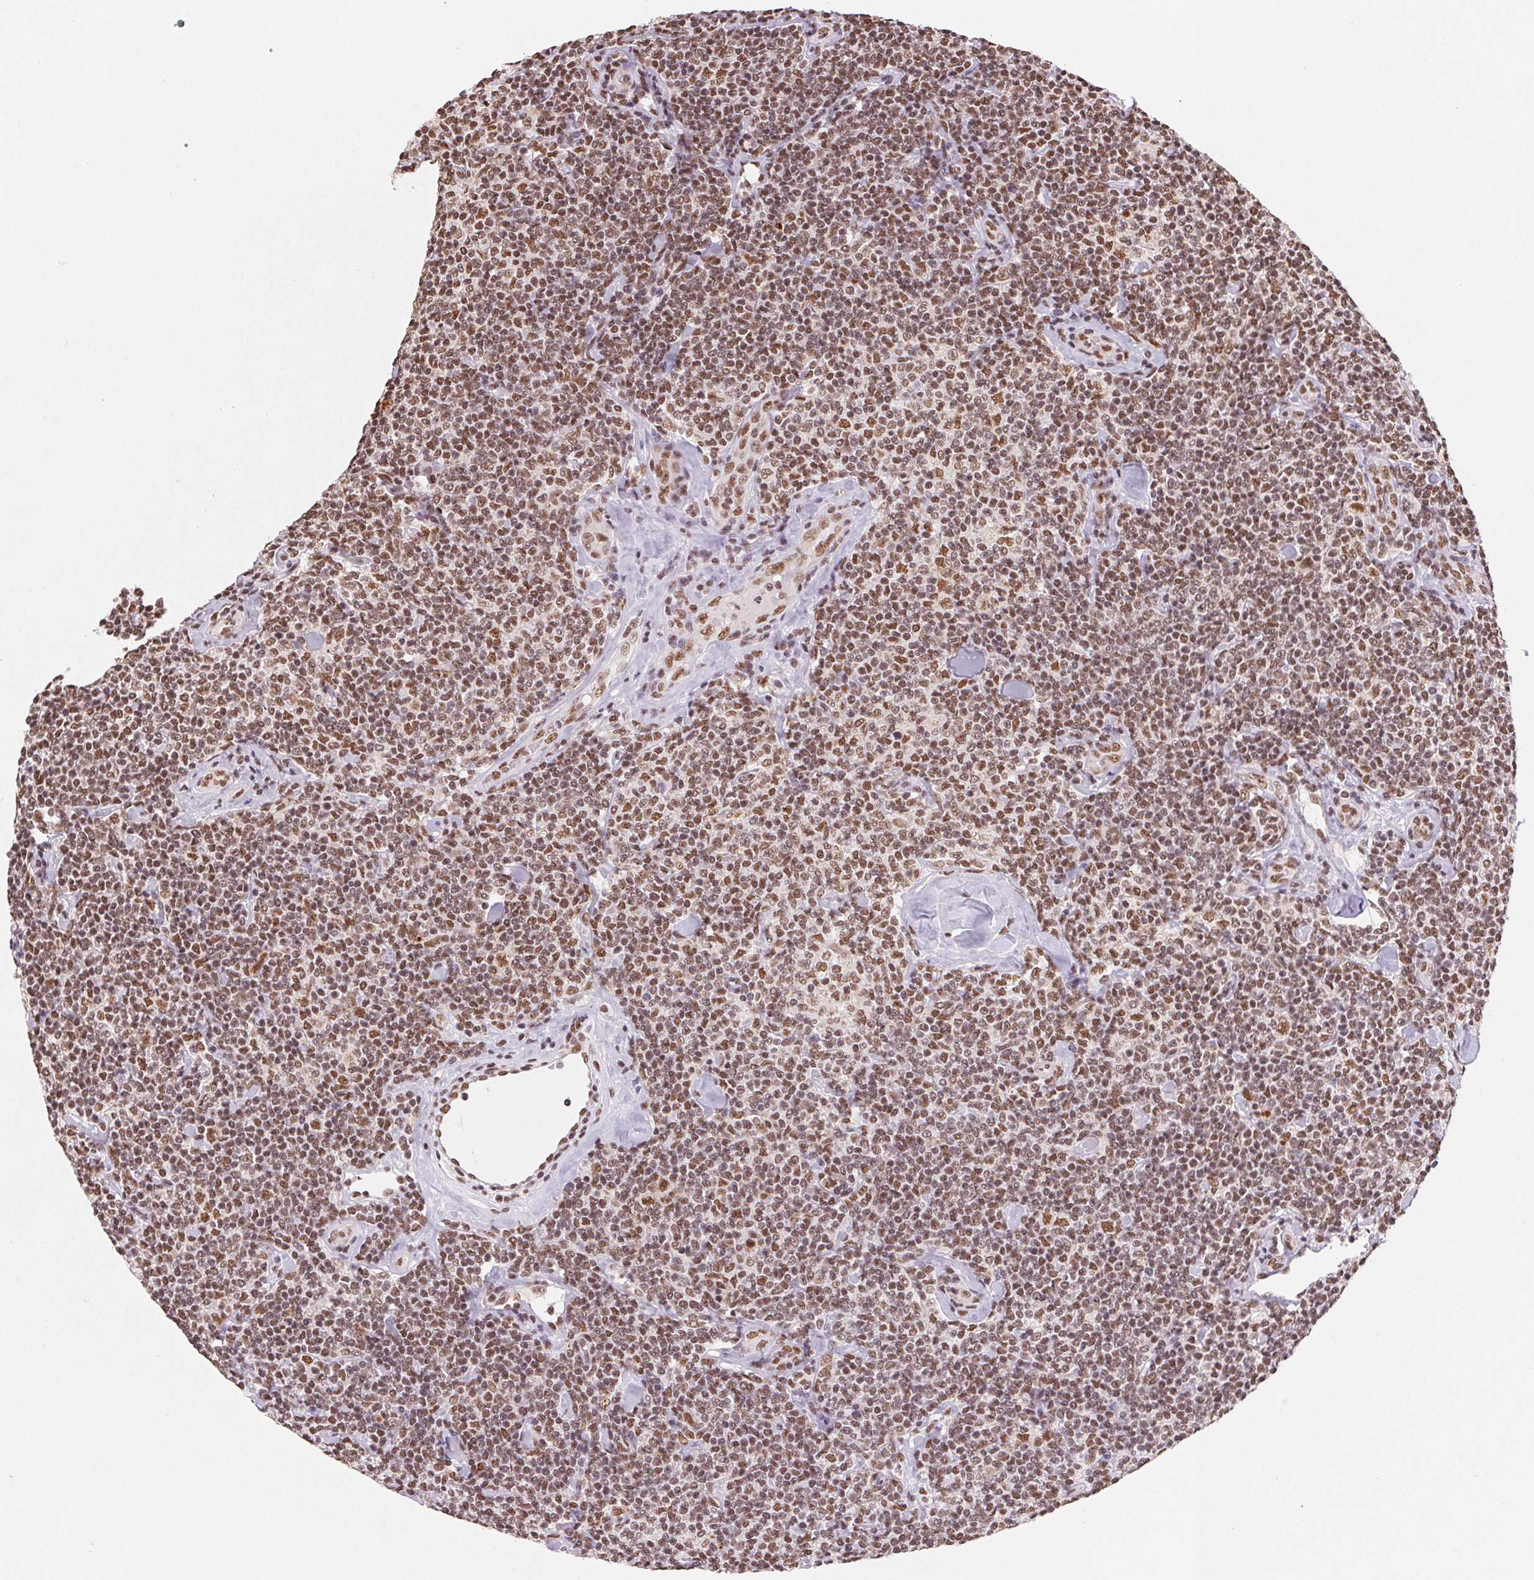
{"staining": {"intensity": "moderate", "quantity": ">75%", "location": "nuclear"}, "tissue": "lymphoma", "cell_type": "Tumor cells", "image_type": "cancer", "snomed": [{"axis": "morphology", "description": "Malignant lymphoma, non-Hodgkin's type, Low grade"}, {"axis": "topography", "description": "Lymph node"}], "caption": "The image displays a brown stain indicating the presence of a protein in the nuclear of tumor cells in lymphoma.", "gene": "SNRPG", "patient": {"sex": "female", "age": 56}}